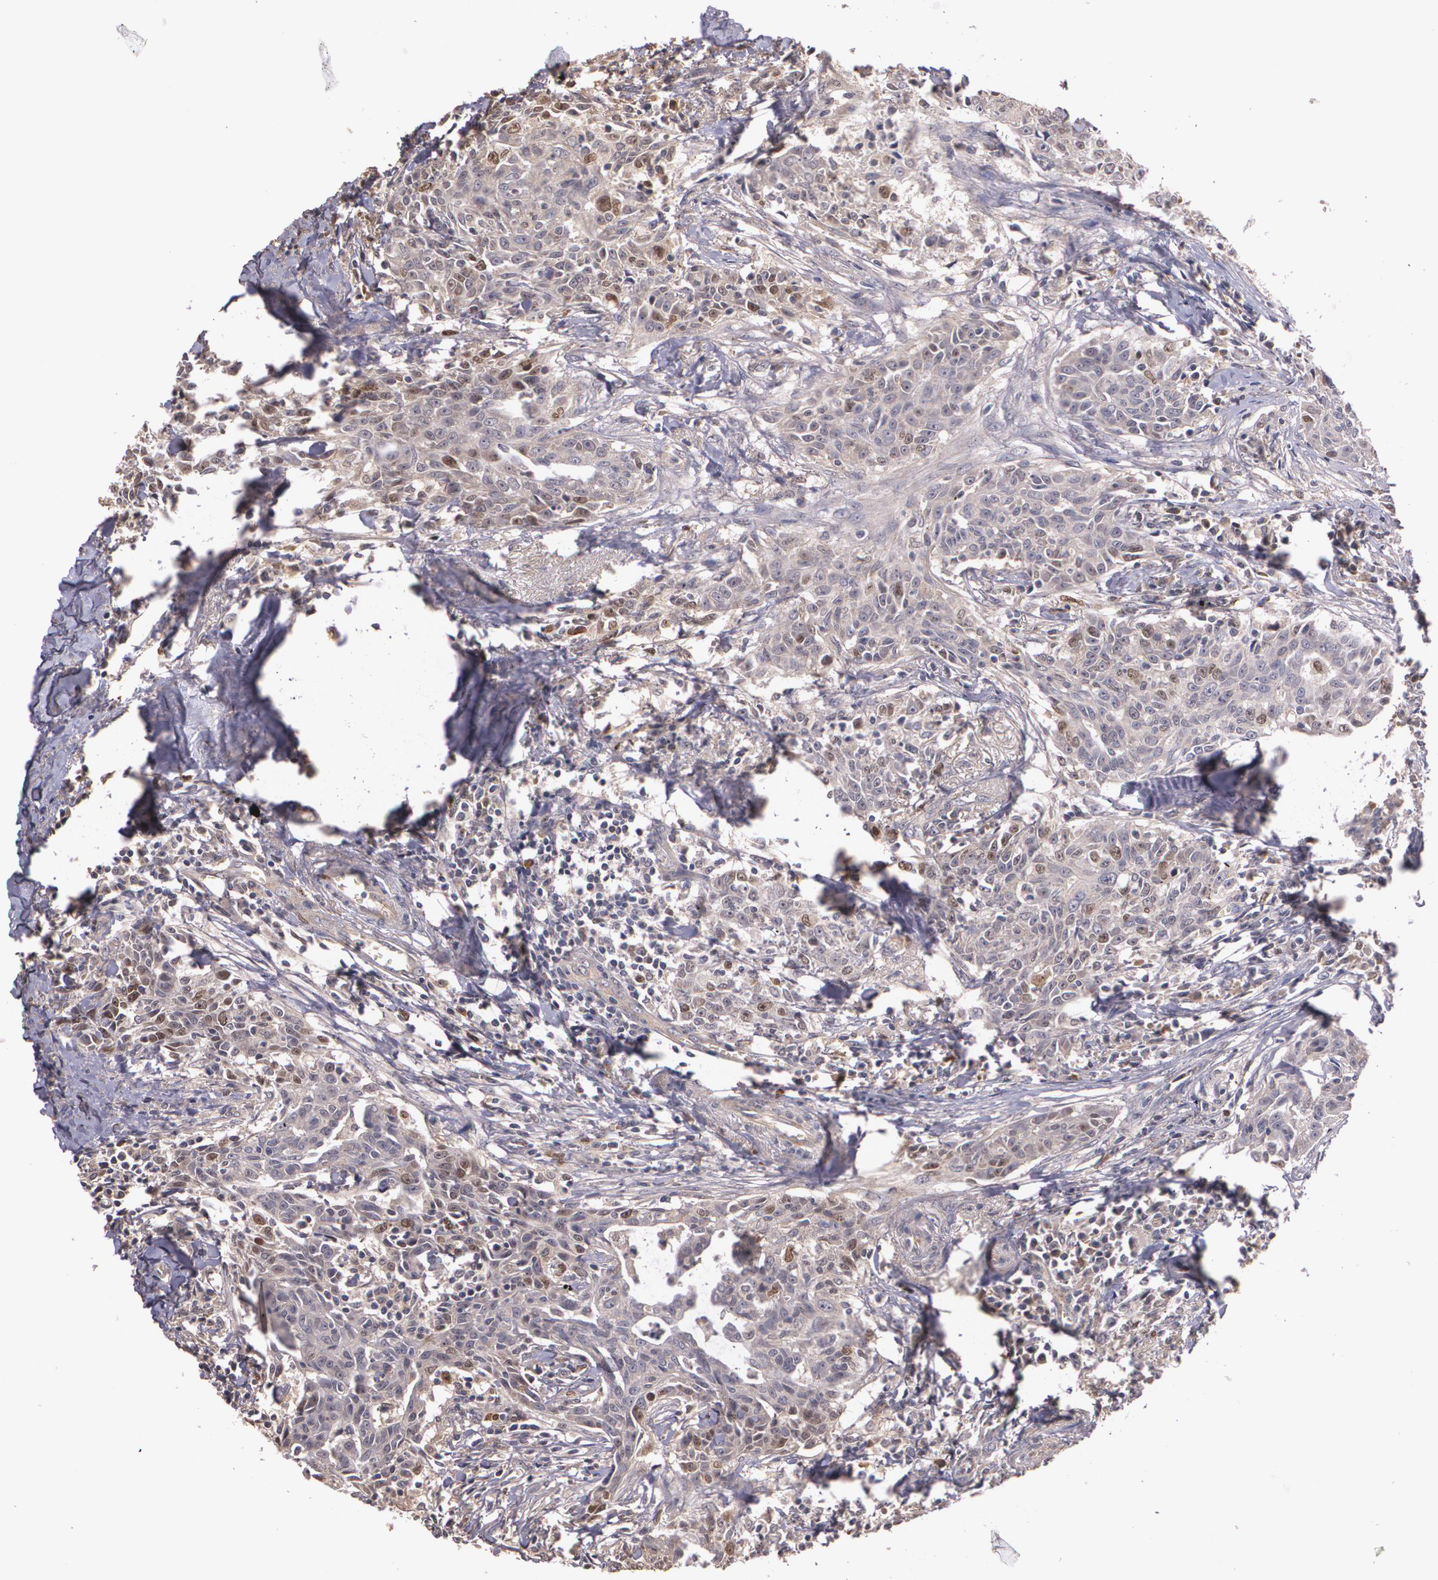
{"staining": {"intensity": "moderate", "quantity": "25%-75%", "location": "cytoplasmic/membranous,nuclear"}, "tissue": "breast cancer", "cell_type": "Tumor cells", "image_type": "cancer", "snomed": [{"axis": "morphology", "description": "Duct carcinoma"}, {"axis": "topography", "description": "Breast"}], "caption": "Breast cancer (invasive ductal carcinoma) stained with DAB (3,3'-diaminobenzidine) IHC shows medium levels of moderate cytoplasmic/membranous and nuclear positivity in approximately 25%-75% of tumor cells.", "gene": "BRCA1", "patient": {"sex": "female", "age": 50}}